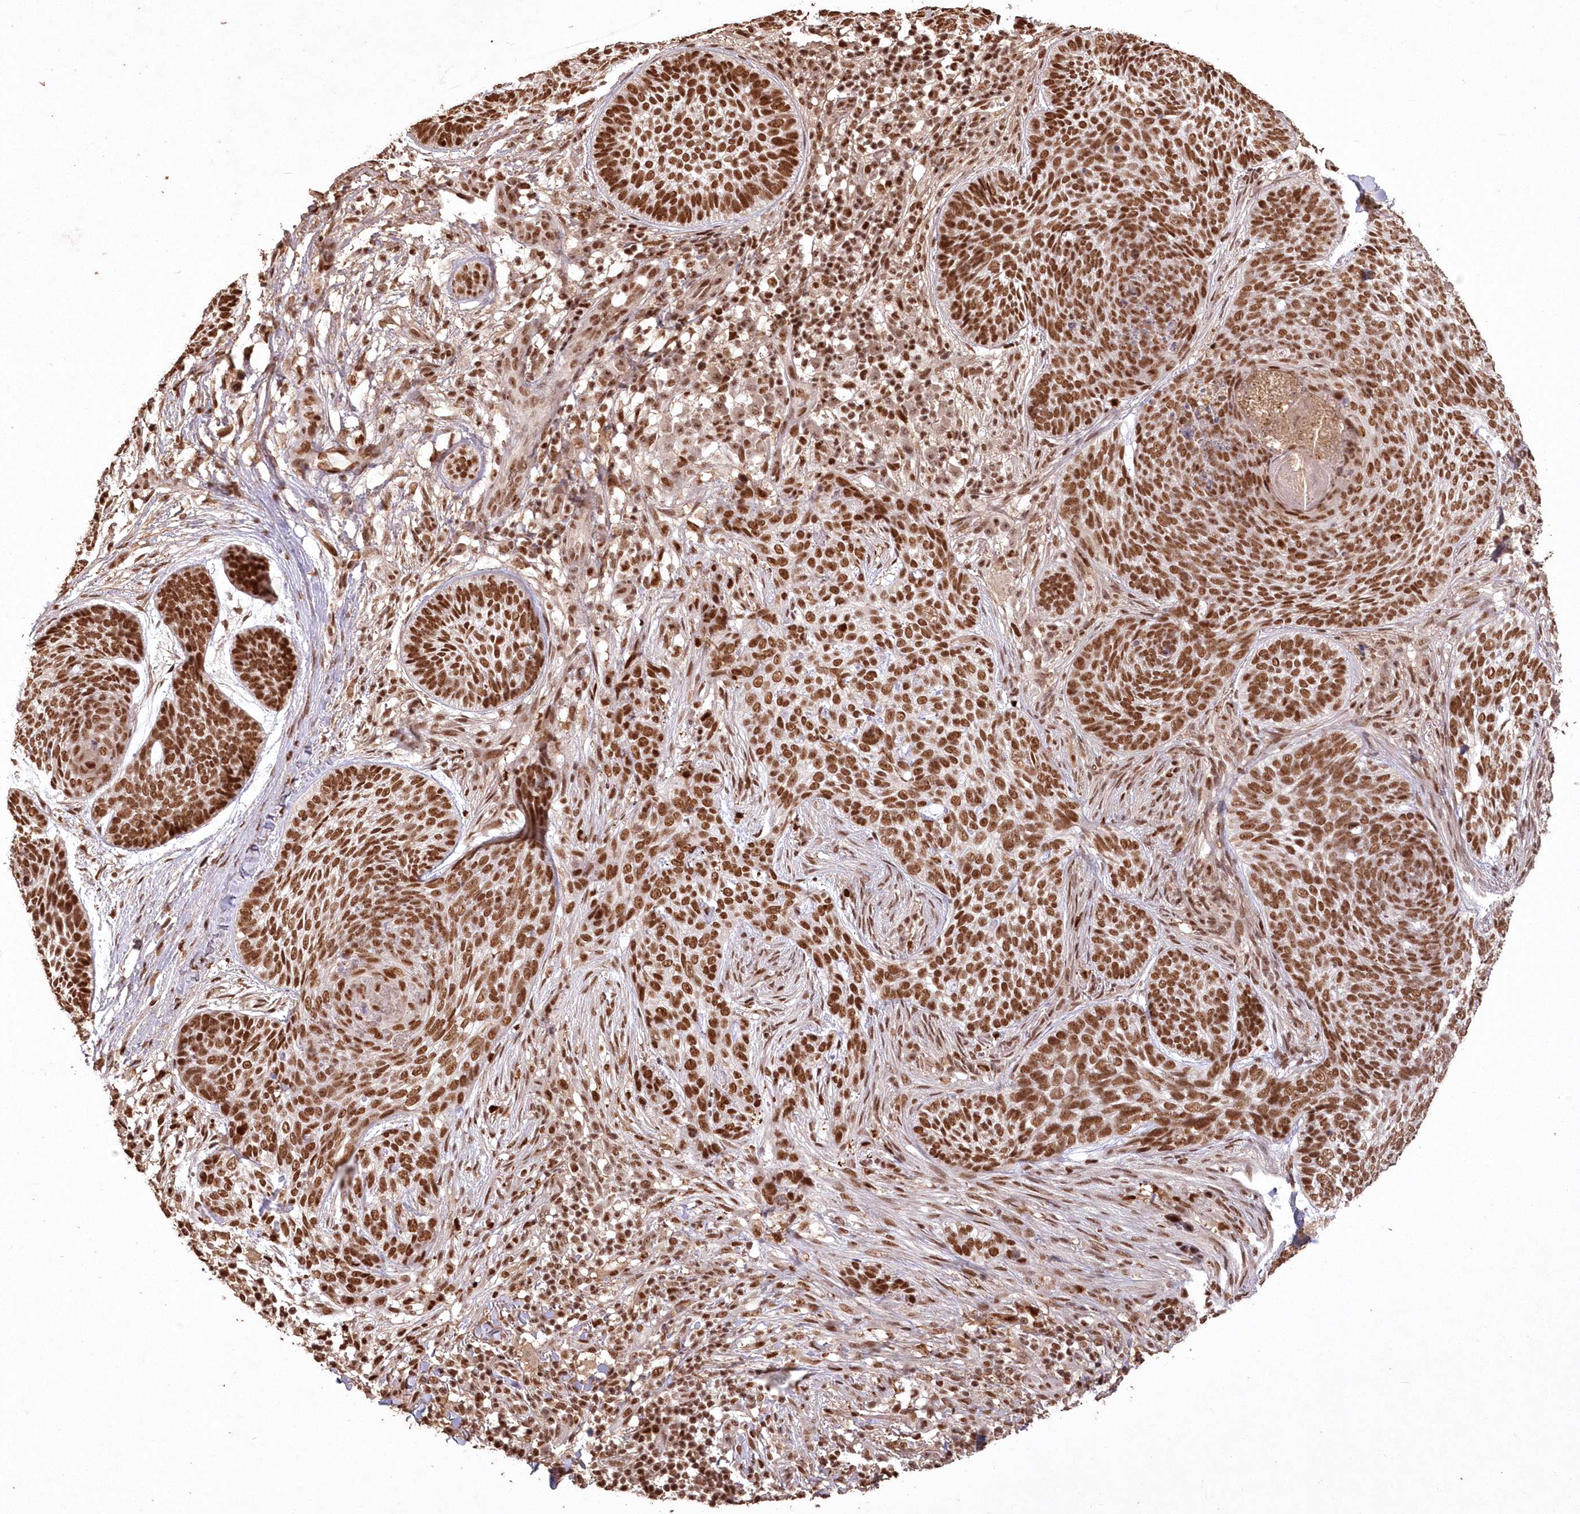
{"staining": {"intensity": "strong", "quantity": ">75%", "location": "nuclear"}, "tissue": "skin cancer", "cell_type": "Tumor cells", "image_type": "cancer", "snomed": [{"axis": "morphology", "description": "Basal cell carcinoma"}, {"axis": "topography", "description": "Skin"}], "caption": "The micrograph reveals a brown stain indicating the presence of a protein in the nuclear of tumor cells in skin basal cell carcinoma.", "gene": "PDS5A", "patient": {"sex": "female", "age": 64}}